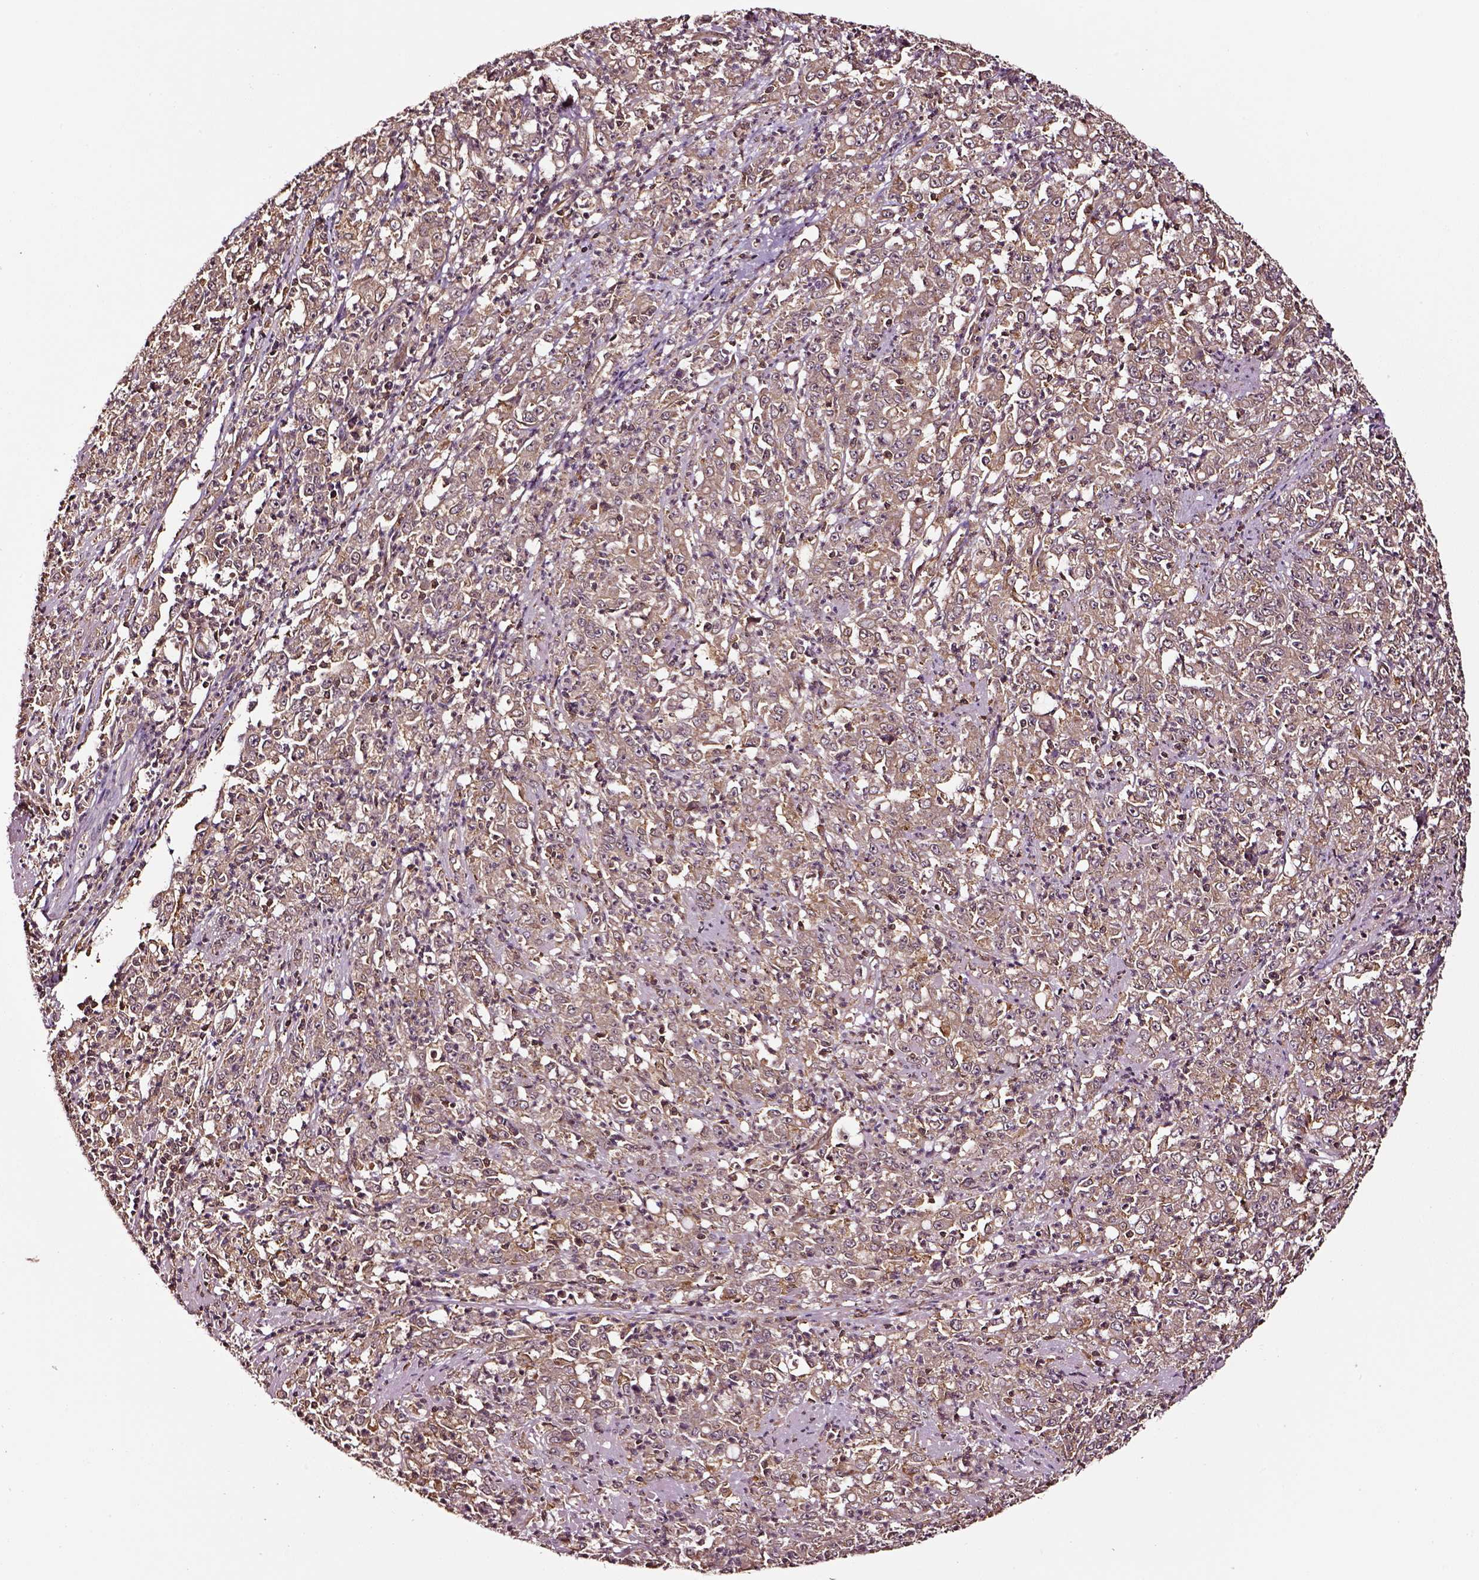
{"staining": {"intensity": "moderate", "quantity": "<25%", "location": "cytoplasmic/membranous"}, "tissue": "stomach cancer", "cell_type": "Tumor cells", "image_type": "cancer", "snomed": [{"axis": "morphology", "description": "Adenocarcinoma, NOS"}, {"axis": "topography", "description": "Stomach, lower"}], "caption": "Approximately <25% of tumor cells in human stomach cancer reveal moderate cytoplasmic/membranous protein positivity as visualized by brown immunohistochemical staining.", "gene": "RASSF5", "patient": {"sex": "female", "age": 71}}